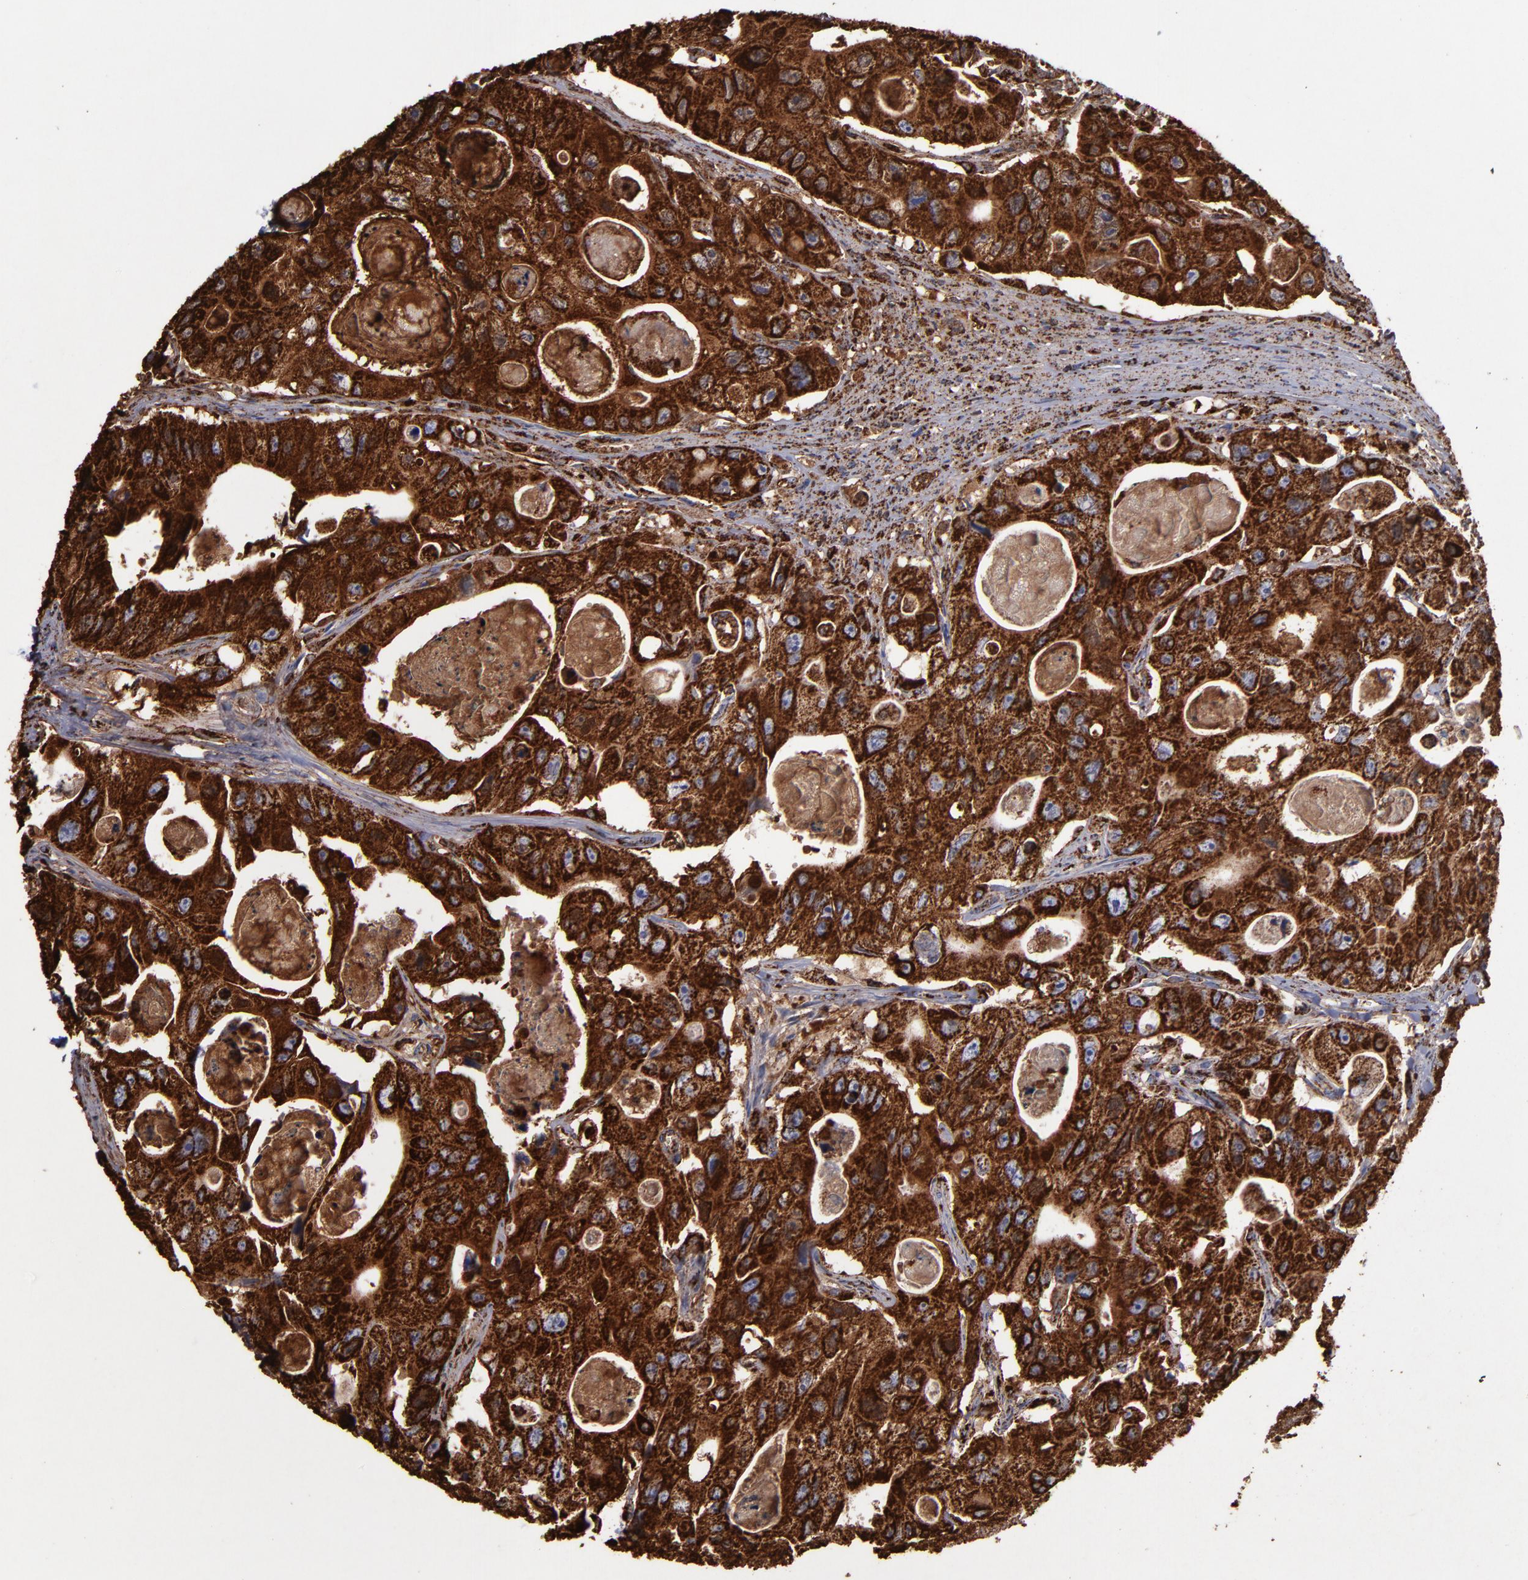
{"staining": {"intensity": "strong", "quantity": ">75%", "location": "cytoplasmic/membranous"}, "tissue": "colorectal cancer", "cell_type": "Tumor cells", "image_type": "cancer", "snomed": [{"axis": "morphology", "description": "Adenocarcinoma, NOS"}, {"axis": "topography", "description": "Colon"}], "caption": "Brown immunohistochemical staining in human colorectal adenocarcinoma displays strong cytoplasmic/membranous positivity in approximately >75% of tumor cells. The staining was performed using DAB (3,3'-diaminobenzidine), with brown indicating positive protein expression. Nuclei are stained blue with hematoxylin.", "gene": "SOD2", "patient": {"sex": "female", "age": 46}}